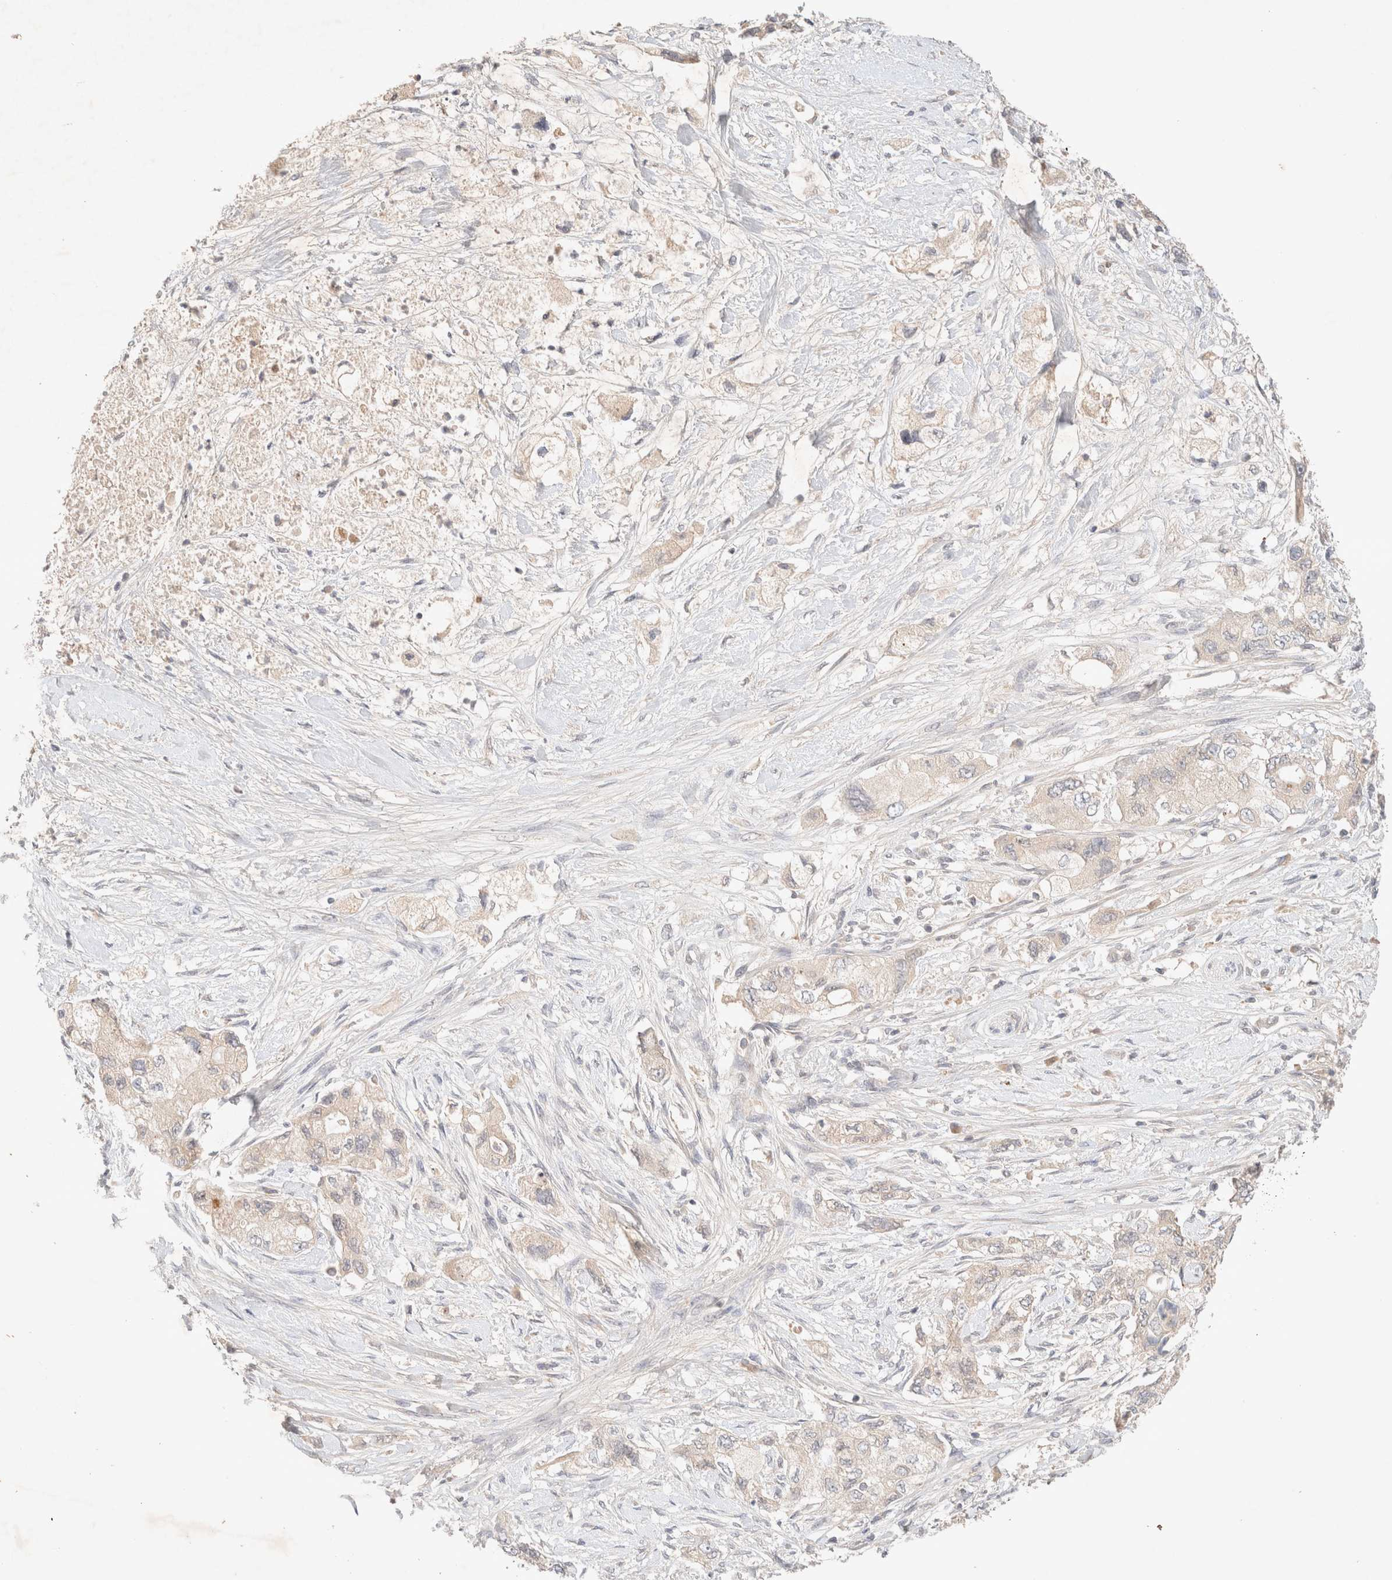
{"staining": {"intensity": "negative", "quantity": "none", "location": "none"}, "tissue": "pancreatic cancer", "cell_type": "Tumor cells", "image_type": "cancer", "snomed": [{"axis": "morphology", "description": "Adenocarcinoma, NOS"}, {"axis": "topography", "description": "Pancreas"}], "caption": "Protein analysis of adenocarcinoma (pancreatic) demonstrates no significant expression in tumor cells.", "gene": "SARM1", "patient": {"sex": "female", "age": 73}}